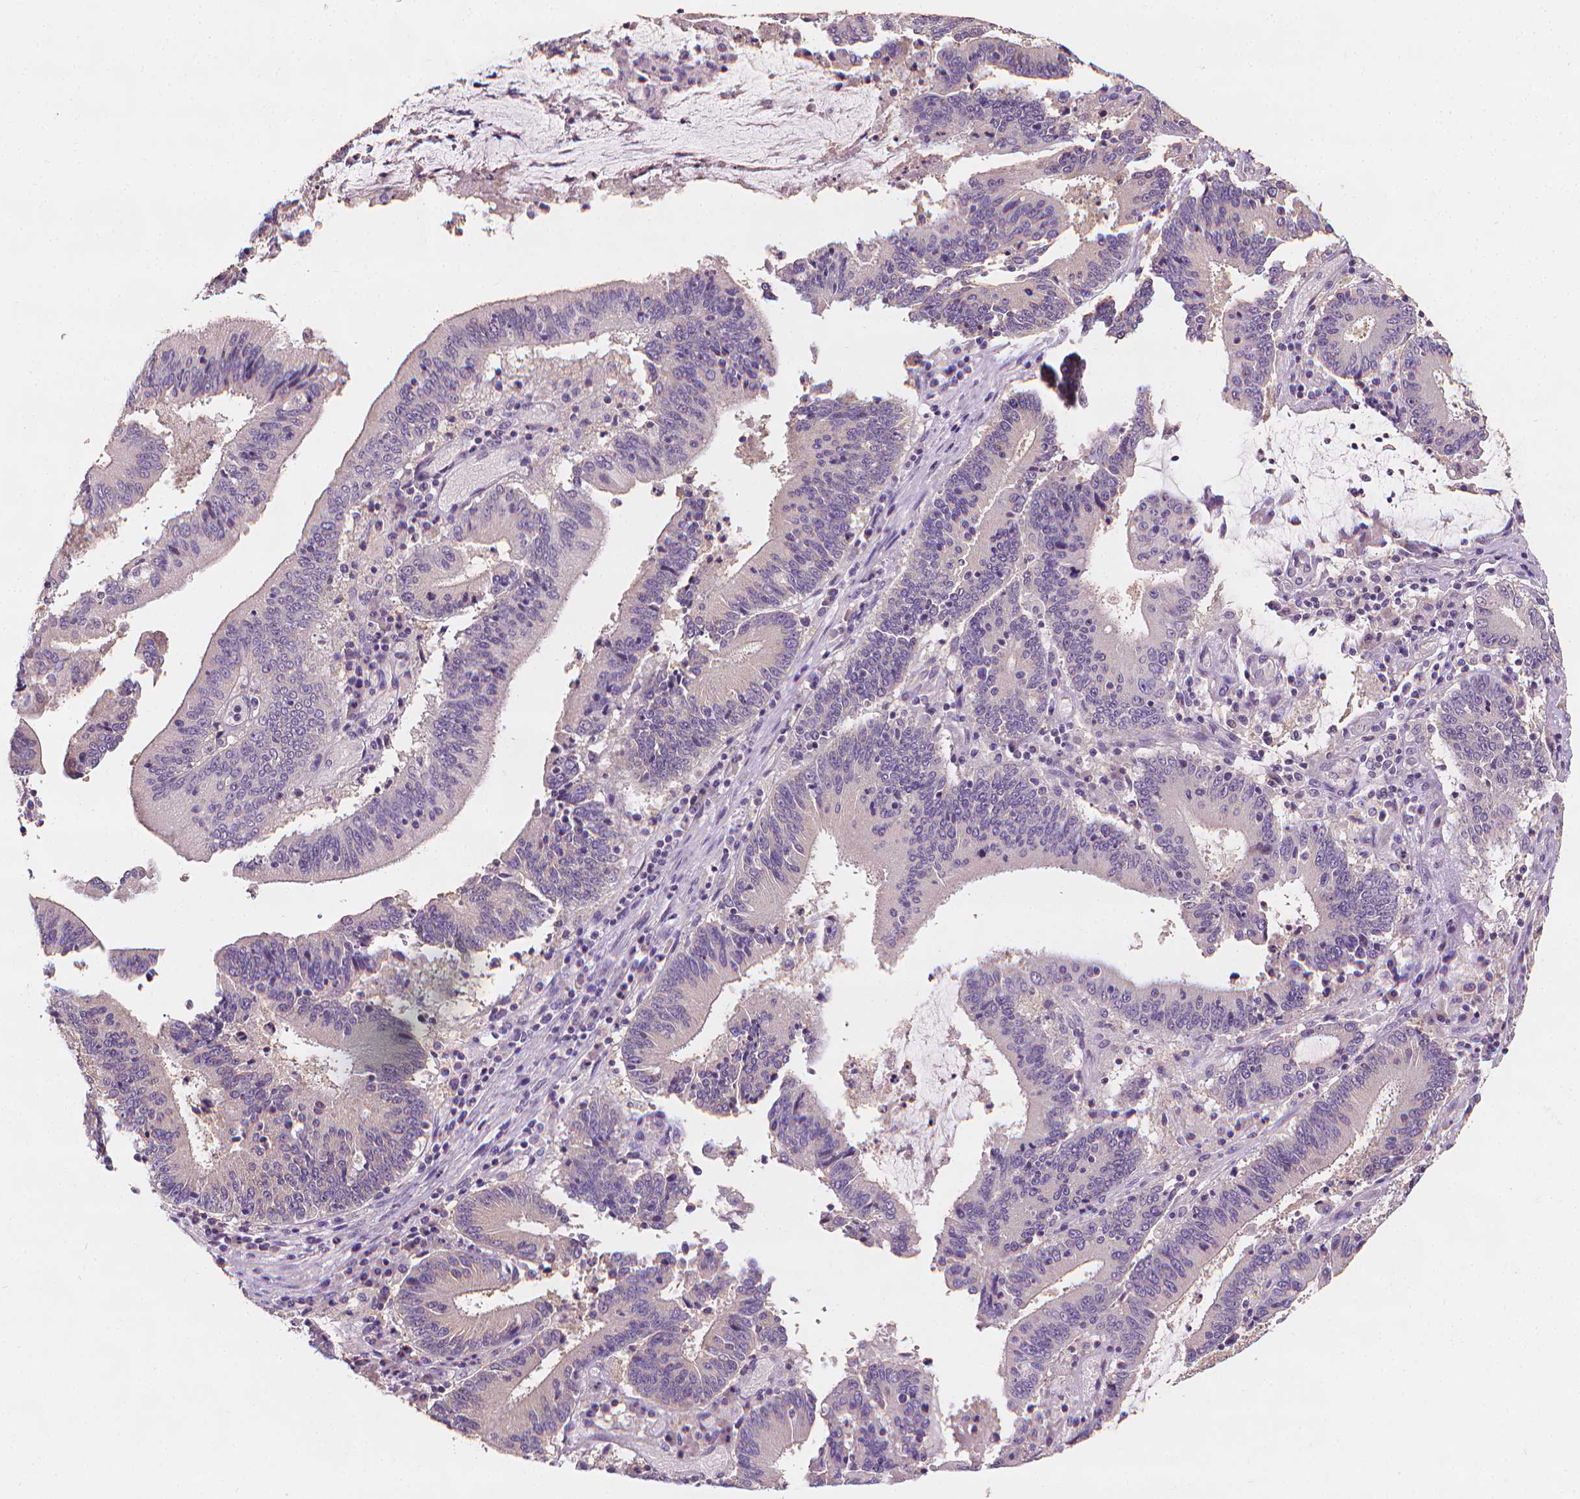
{"staining": {"intensity": "negative", "quantity": "none", "location": "none"}, "tissue": "stomach cancer", "cell_type": "Tumor cells", "image_type": "cancer", "snomed": [{"axis": "morphology", "description": "Adenocarcinoma, NOS"}, {"axis": "topography", "description": "Stomach, upper"}], "caption": "Stomach adenocarcinoma was stained to show a protein in brown. There is no significant expression in tumor cells.", "gene": "FASN", "patient": {"sex": "male", "age": 68}}